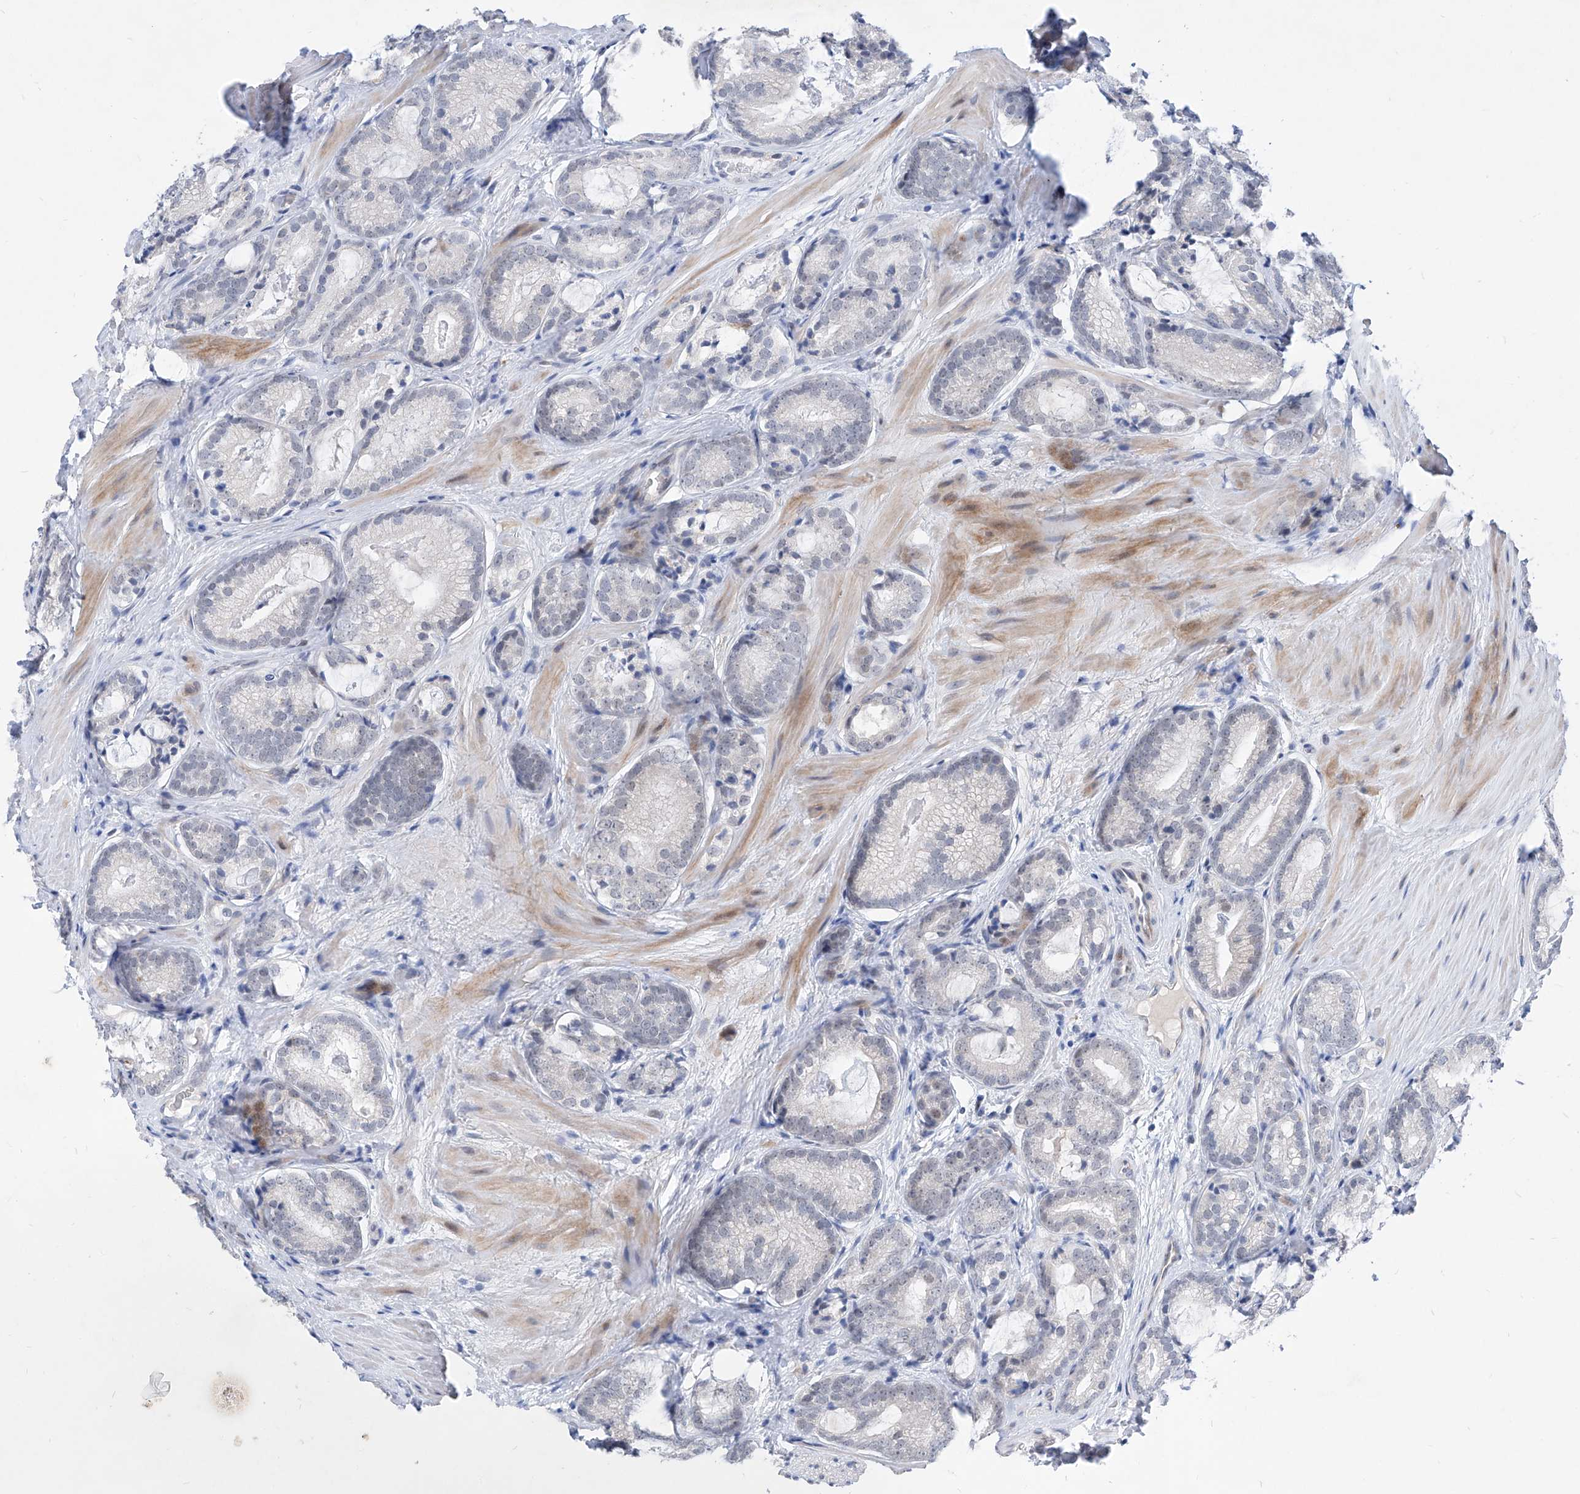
{"staining": {"intensity": "negative", "quantity": "none", "location": "none"}, "tissue": "prostate cancer", "cell_type": "Tumor cells", "image_type": "cancer", "snomed": [{"axis": "morphology", "description": "Adenocarcinoma, High grade"}, {"axis": "topography", "description": "Prostate"}], "caption": "High power microscopy histopathology image of an IHC image of high-grade adenocarcinoma (prostate), revealing no significant expression in tumor cells.", "gene": "BPTF", "patient": {"sex": "male", "age": 63}}